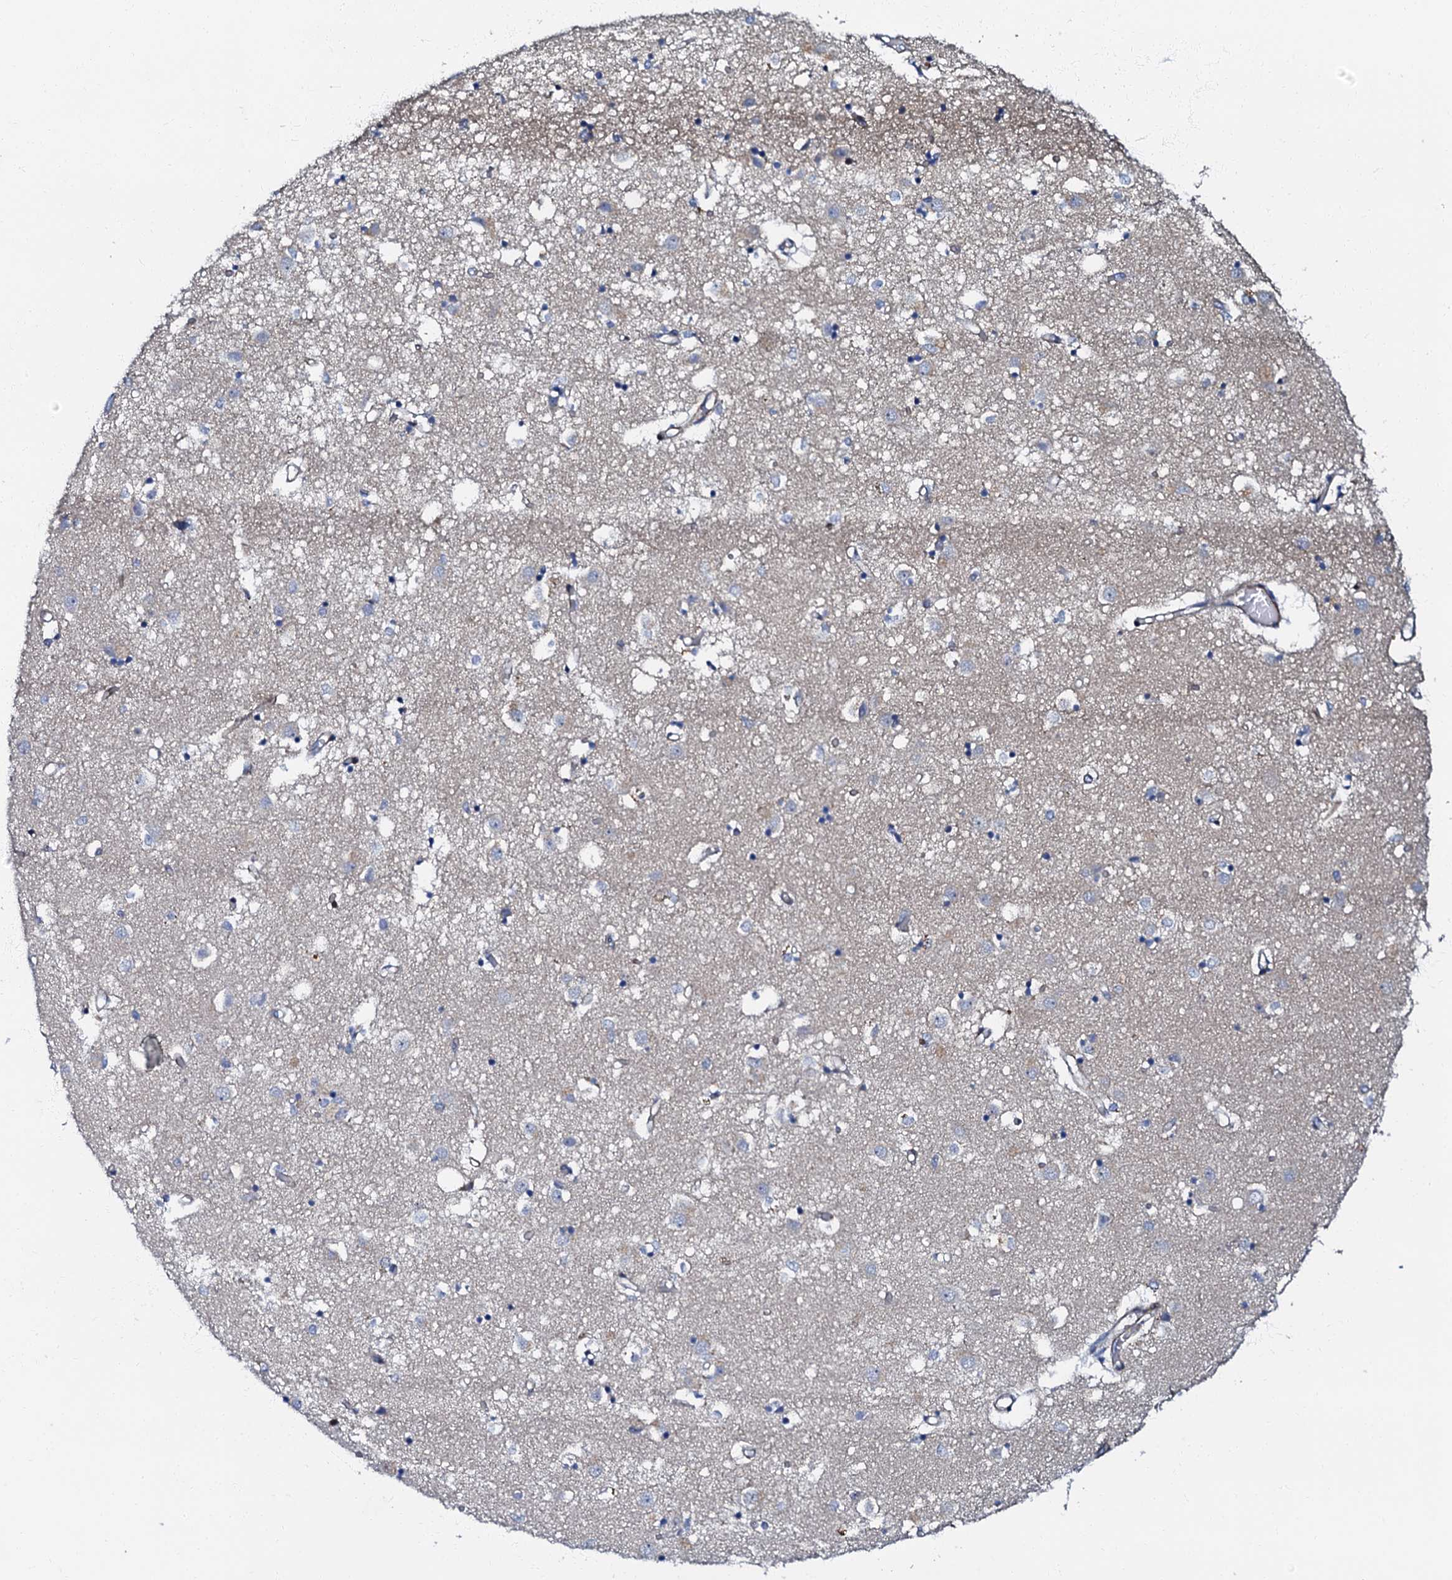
{"staining": {"intensity": "negative", "quantity": "none", "location": "none"}, "tissue": "caudate", "cell_type": "Glial cells", "image_type": "normal", "snomed": [{"axis": "morphology", "description": "Normal tissue, NOS"}, {"axis": "topography", "description": "Lateral ventricle wall"}], "caption": "Immunohistochemistry (IHC) micrograph of unremarkable caudate stained for a protein (brown), which demonstrates no positivity in glial cells.", "gene": "OLAH", "patient": {"sex": "male", "age": 70}}